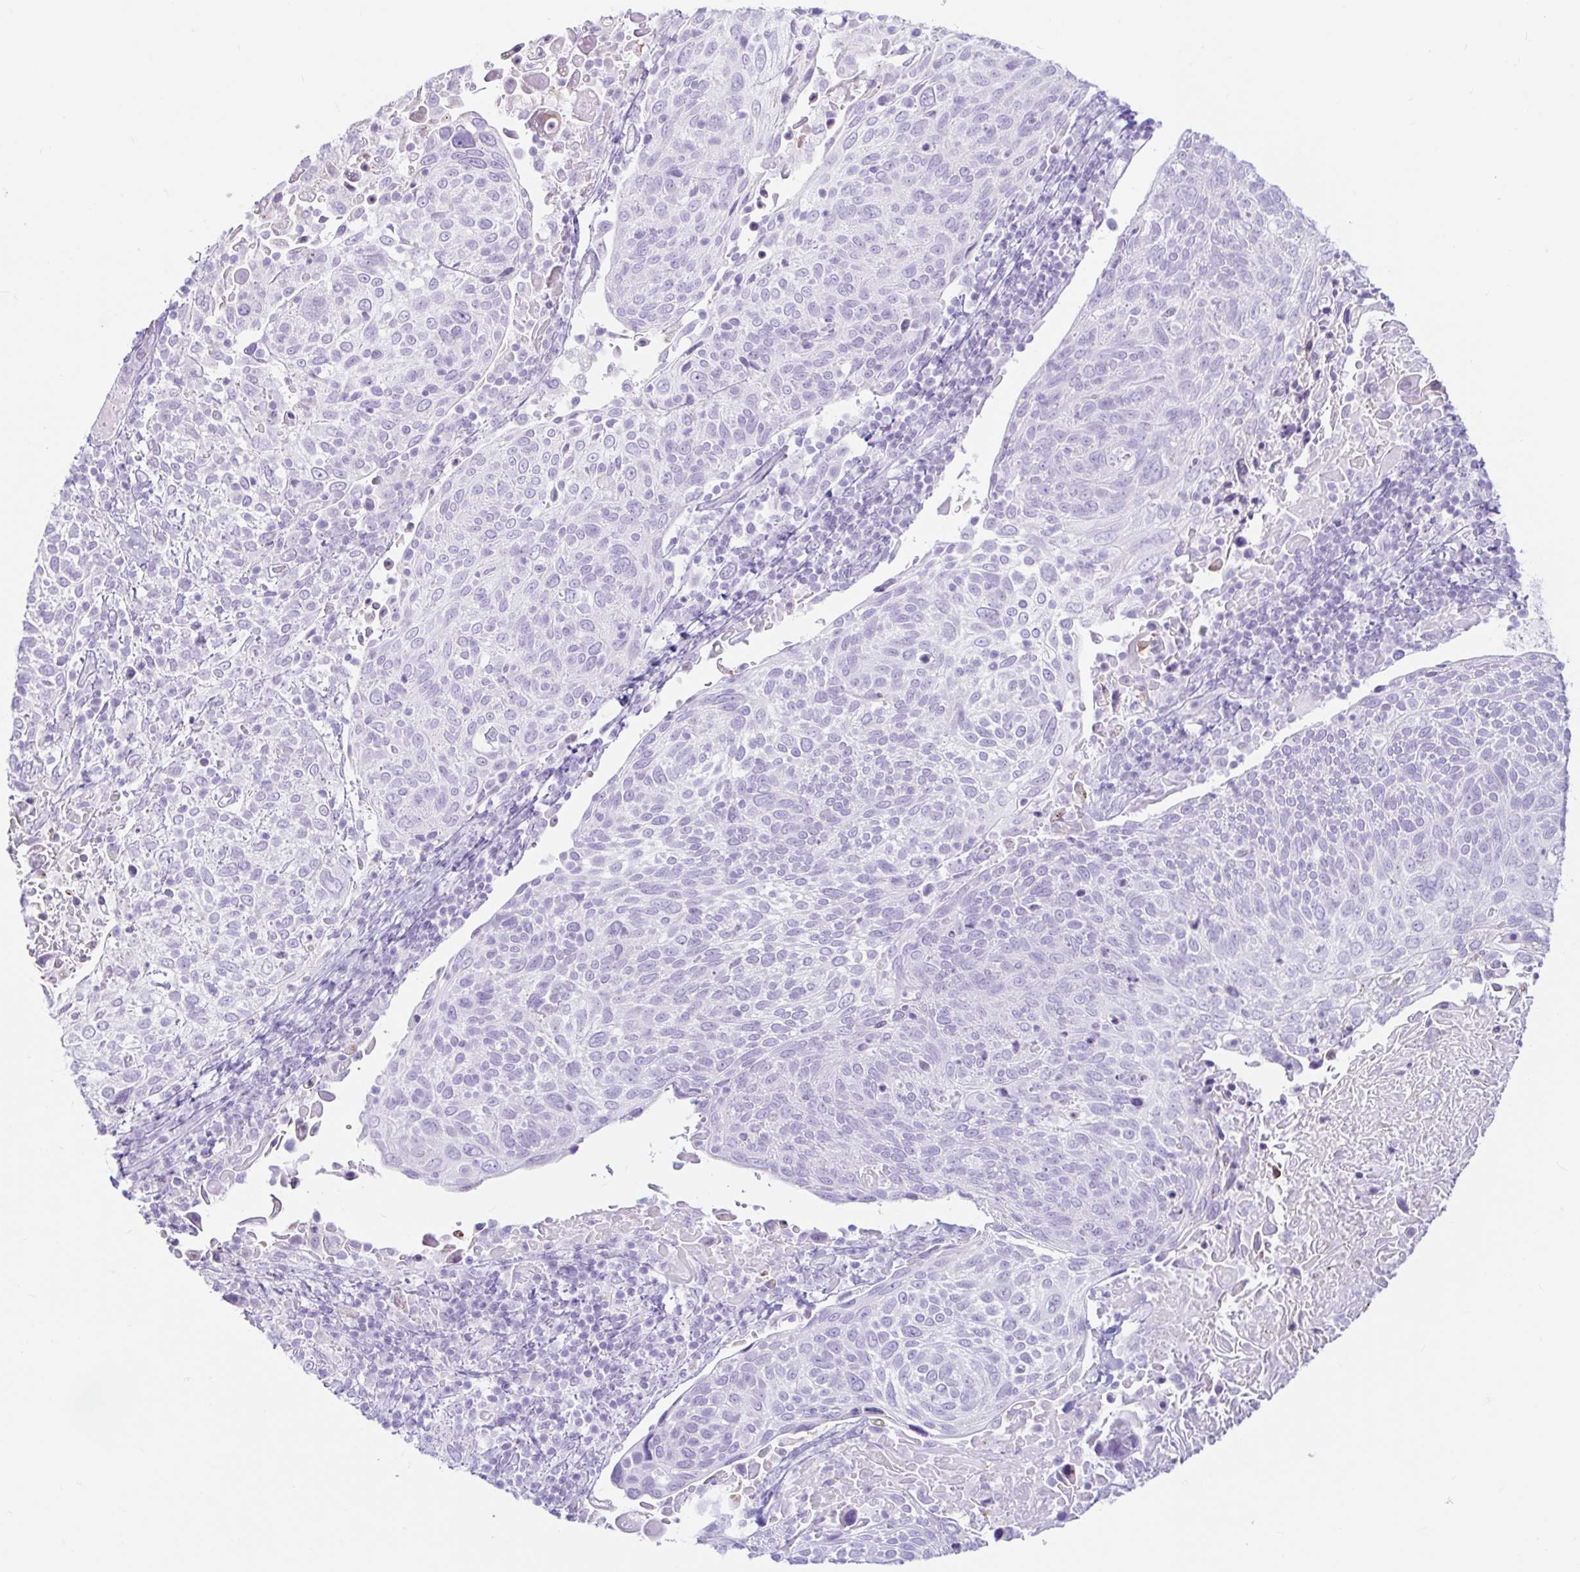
{"staining": {"intensity": "negative", "quantity": "none", "location": "none"}, "tissue": "cervical cancer", "cell_type": "Tumor cells", "image_type": "cancer", "snomed": [{"axis": "morphology", "description": "Squamous cell carcinoma, NOS"}, {"axis": "topography", "description": "Cervix"}], "caption": "A high-resolution micrograph shows immunohistochemistry (IHC) staining of cervical squamous cell carcinoma, which shows no significant positivity in tumor cells. The staining is performed using DAB brown chromogen with nuclei counter-stained in using hematoxylin.", "gene": "ERICH6", "patient": {"sex": "female", "age": 61}}